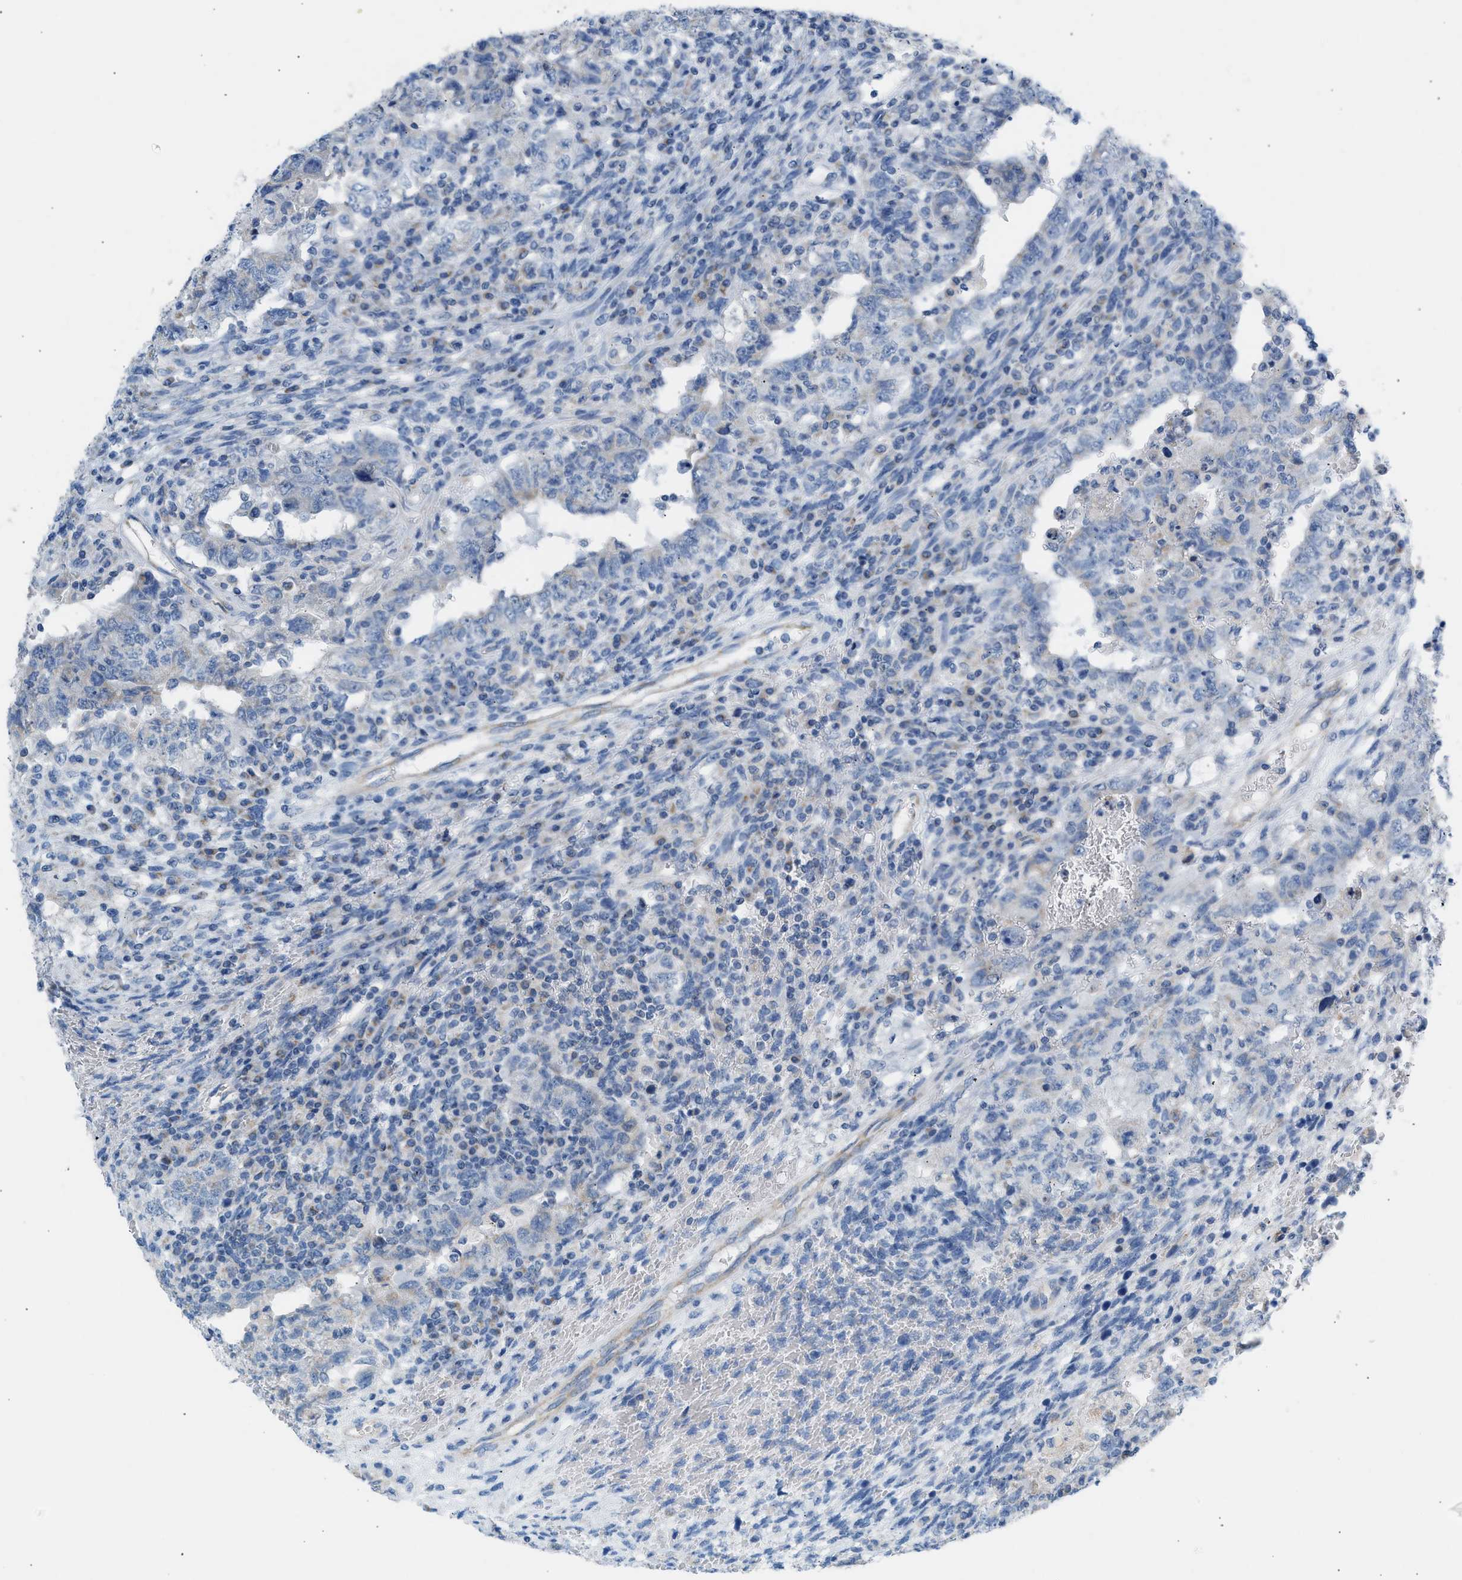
{"staining": {"intensity": "weak", "quantity": "<25%", "location": "cytoplasmic/membranous"}, "tissue": "testis cancer", "cell_type": "Tumor cells", "image_type": "cancer", "snomed": [{"axis": "morphology", "description": "Carcinoma, Embryonal, NOS"}, {"axis": "topography", "description": "Testis"}], "caption": "This is a photomicrograph of immunohistochemistry (IHC) staining of testis cancer, which shows no expression in tumor cells.", "gene": "NDUFS8", "patient": {"sex": "male", "age": 26}}